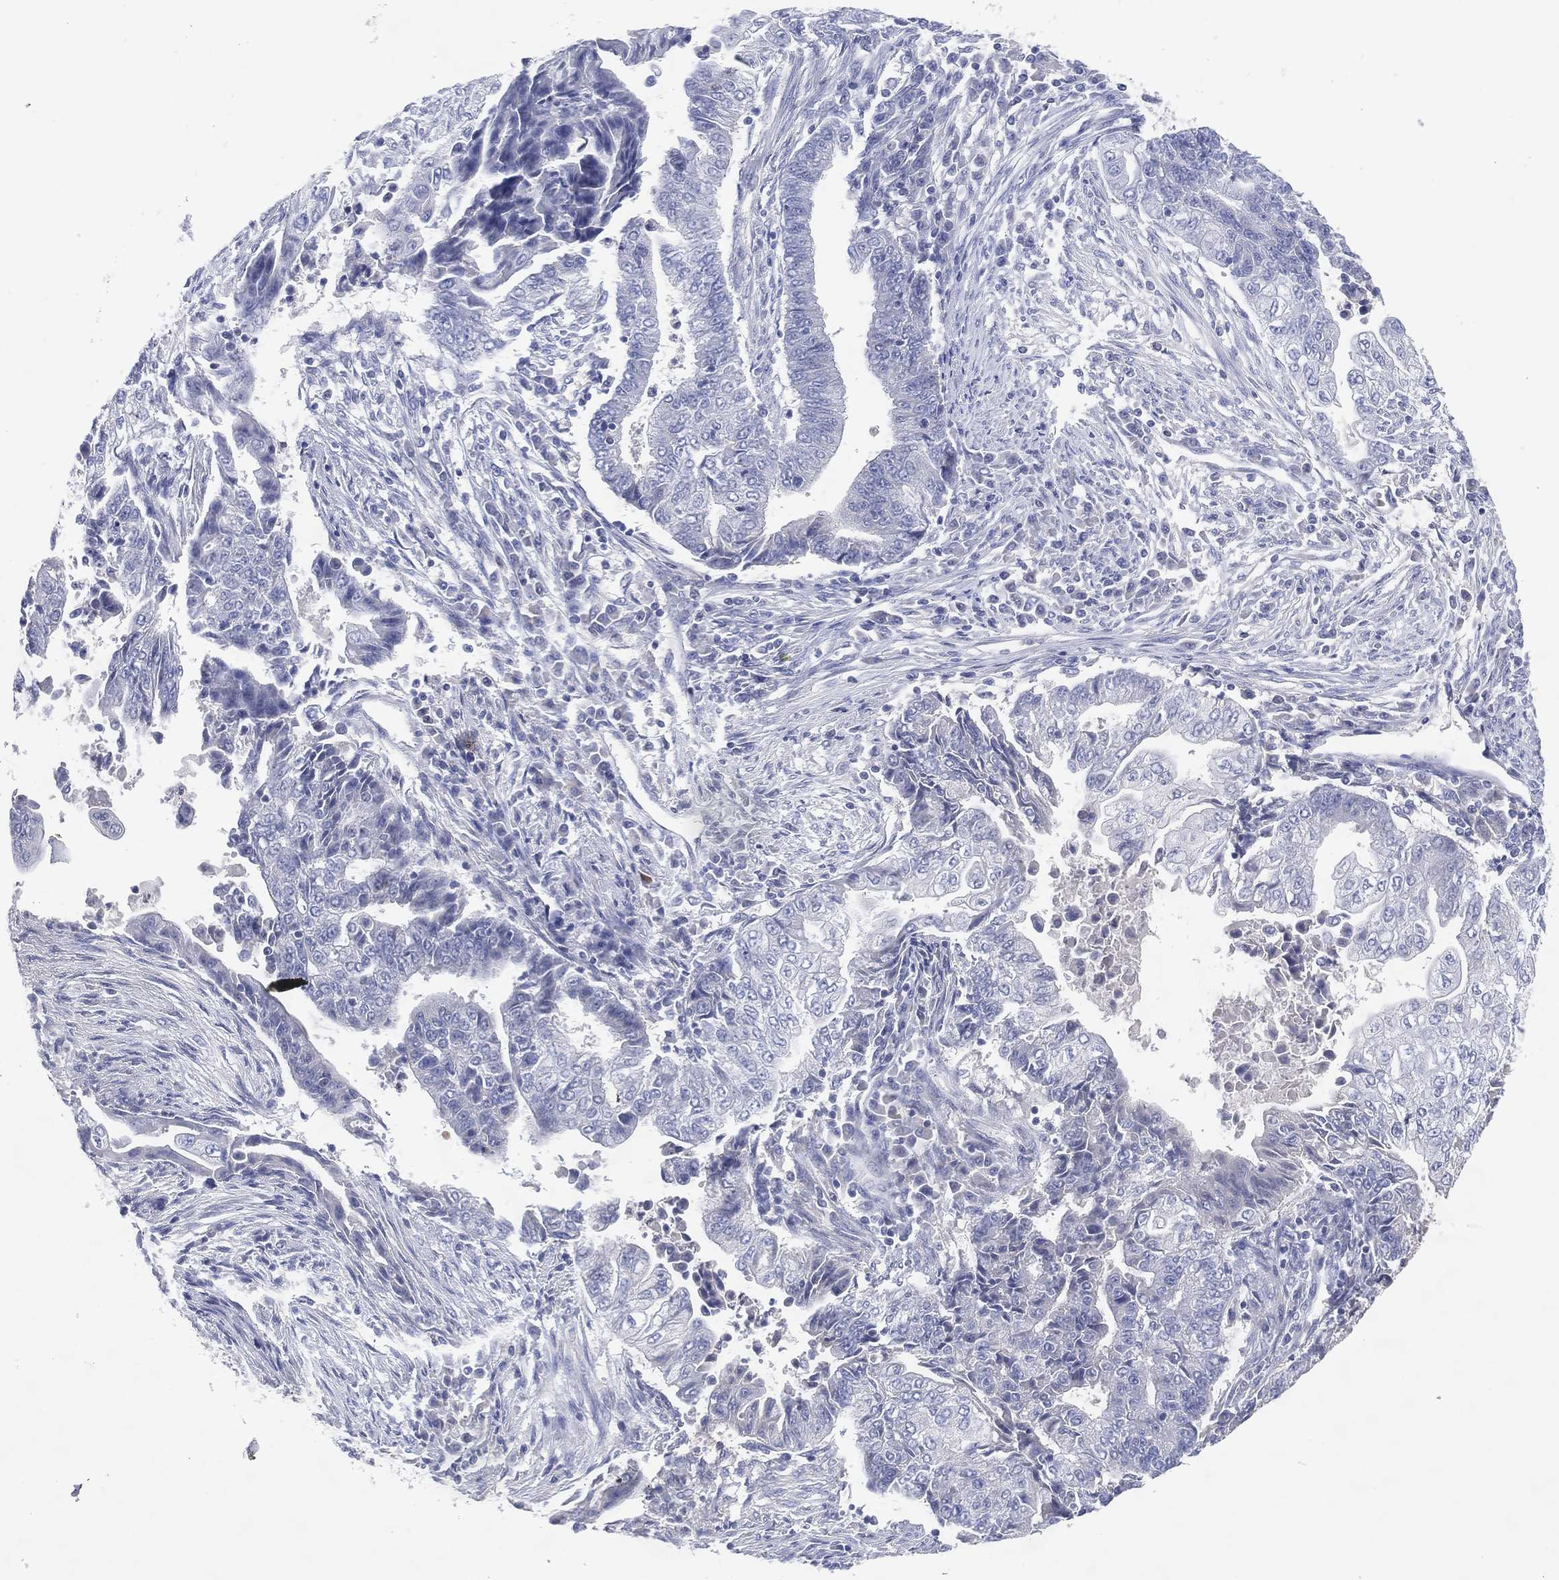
{"staining": {"intensity": "negative", "quantity": "none", "location": "none"}, "tissue": "endometrial cancer", "cell_type": "Tumor cells", "image_type": "cancer", "snomed": [{"axis": "morphology", "description": "Adenocarcinoma, NOS"}, {"axis": "topography", "description": "Uterus"}, {"axis": "topography", "description": "Endometrium"}], "caption": "This is an immunohistochemistry (IHC) histopathology image of endometrial cancer. There is no staining in tumor cells.", "gene": "DNAH7", "patient": {"sex": "female", "age": 54}}